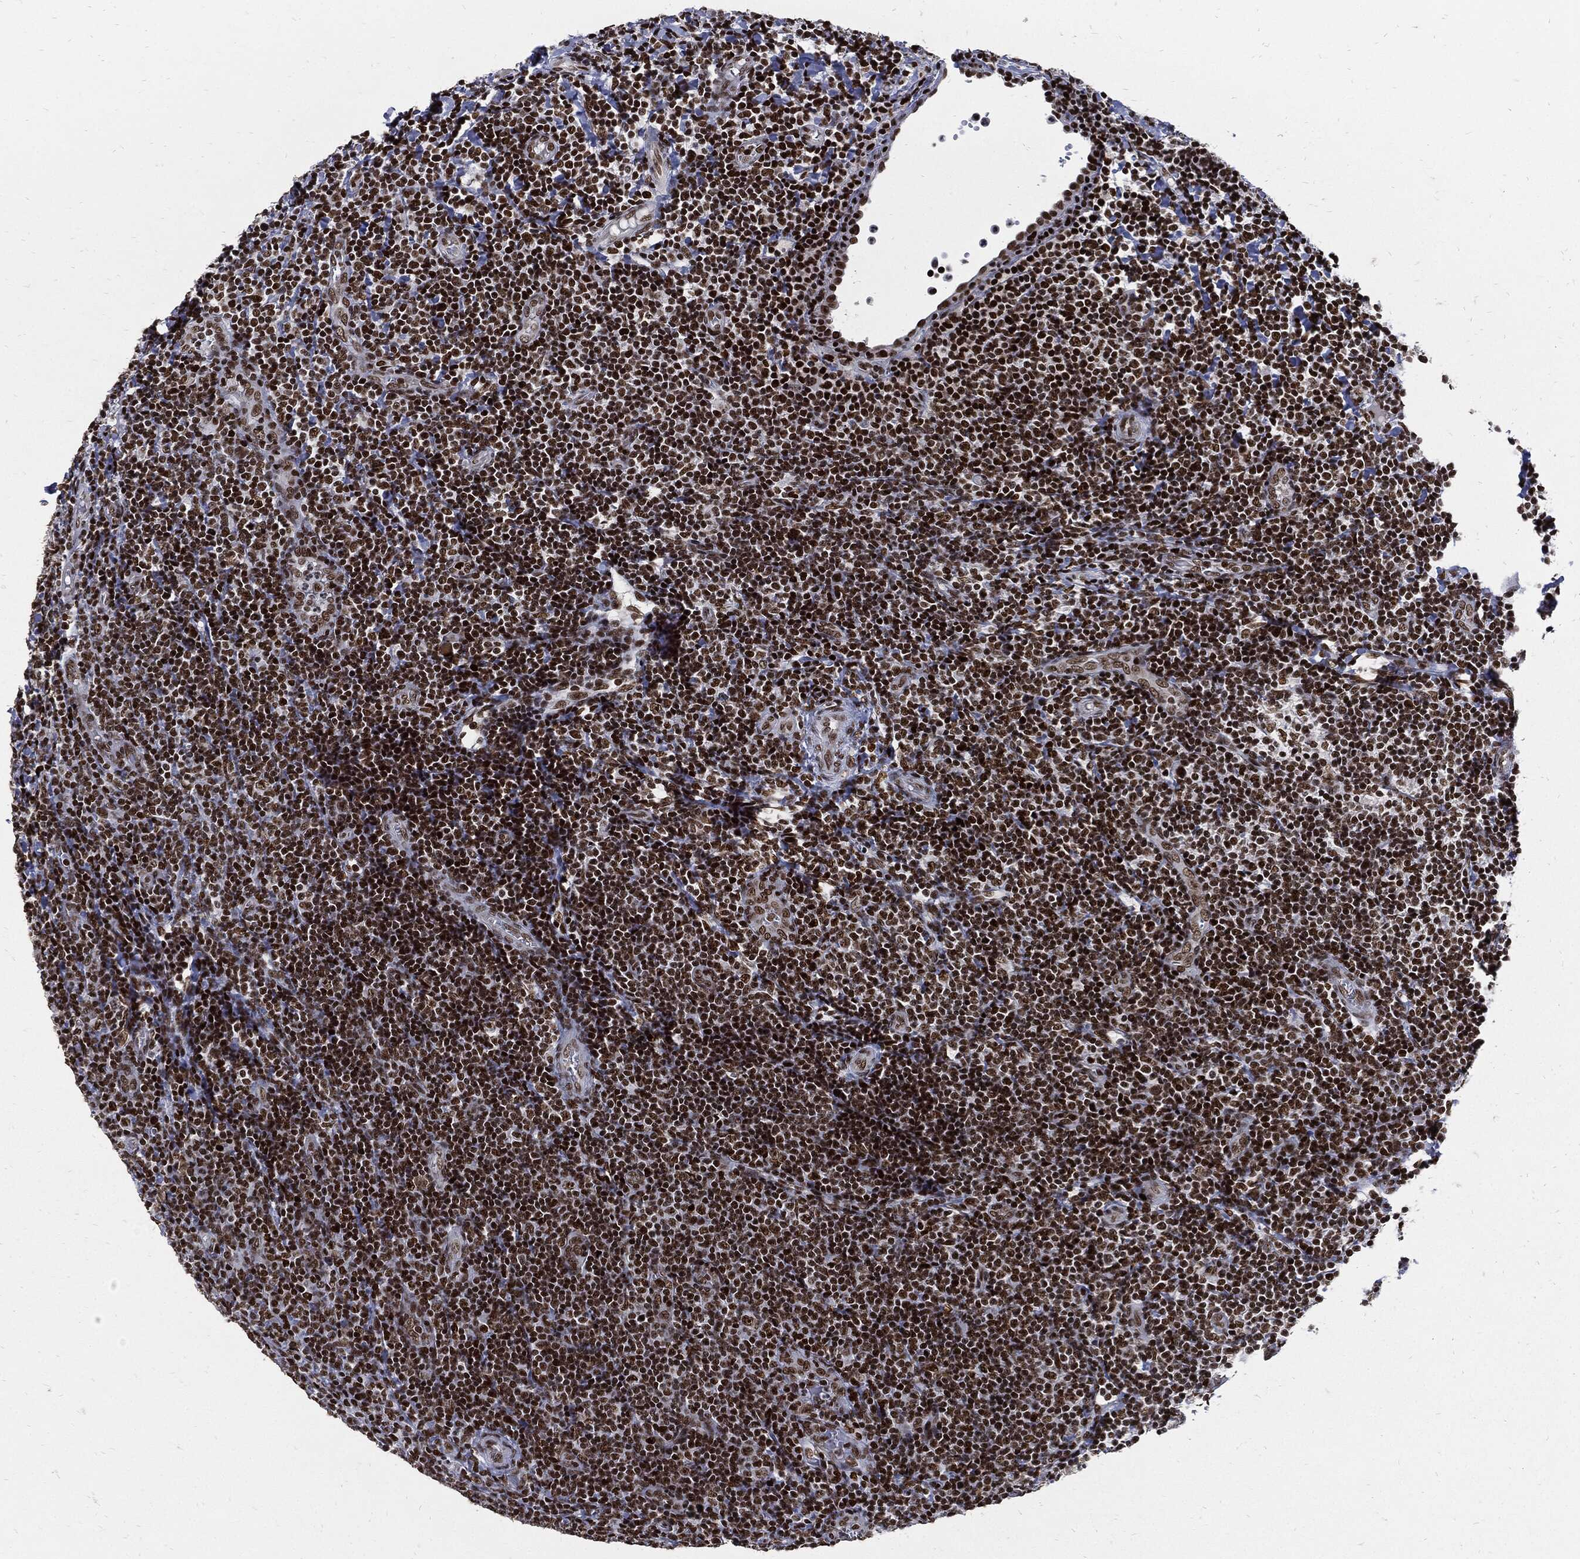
{"staining": {"intensity": "strong", "quantity": ">75%", "location": "nuclear"}, "tissue": "tonsil", "cell_type": "Germinal center cells", "image_type": "normal", "snomed": [{"axis": "morphology", "description": "Normal tissue, NOS"}, {"axis": "topography", "description": "Tonsil"}], "caption": "Benign tonsil shows strong nuclear positivity in approximately >75% of germinal center cells The staining is performed using DAB (3,3'-diaminobenzidine) brown chromogen to label protein expression. The nuclei are counter-stained blue using hematoxylin..", "gene": "TERF2", "patient": {"sex": "female", "age": 5}}